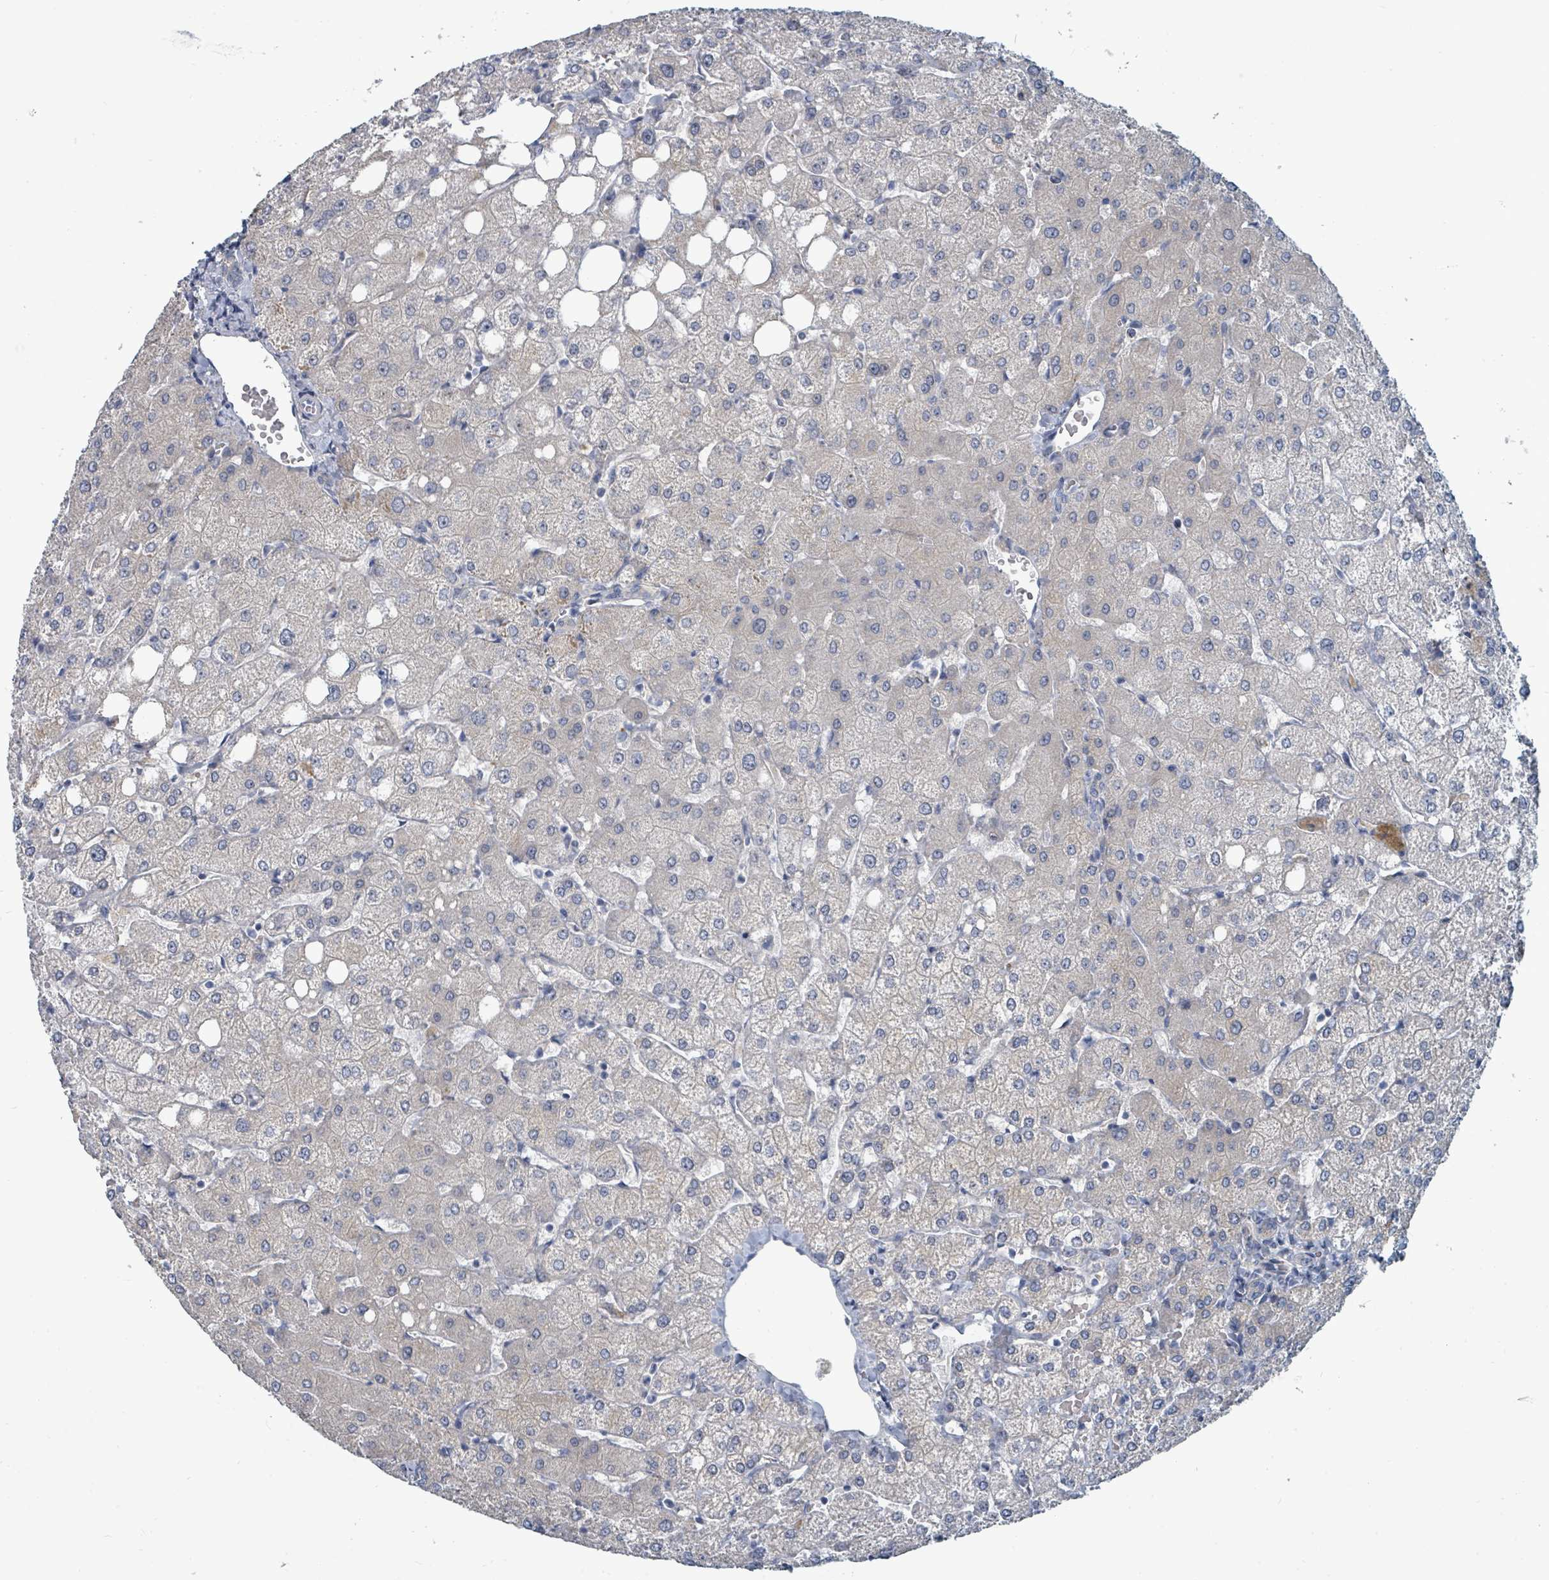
{"staining": {"intensity": "negative", "quantity": "none", "location": "none"}, "tissue": "liver", "cell_type": "Cholangiocytes", "image_type": "normal", "snomed": [{"axis": "morphology", "description": "Normal tissue, NOS"}, {"axis": "topography", "description": "Liver"}], "caption": "Human liver stained for a protein using immunohistochemistry demonstrates no expression in cholangiocytes.", "gene": "TRDMT1", "patient": {"sex": "female", "age": 54}}